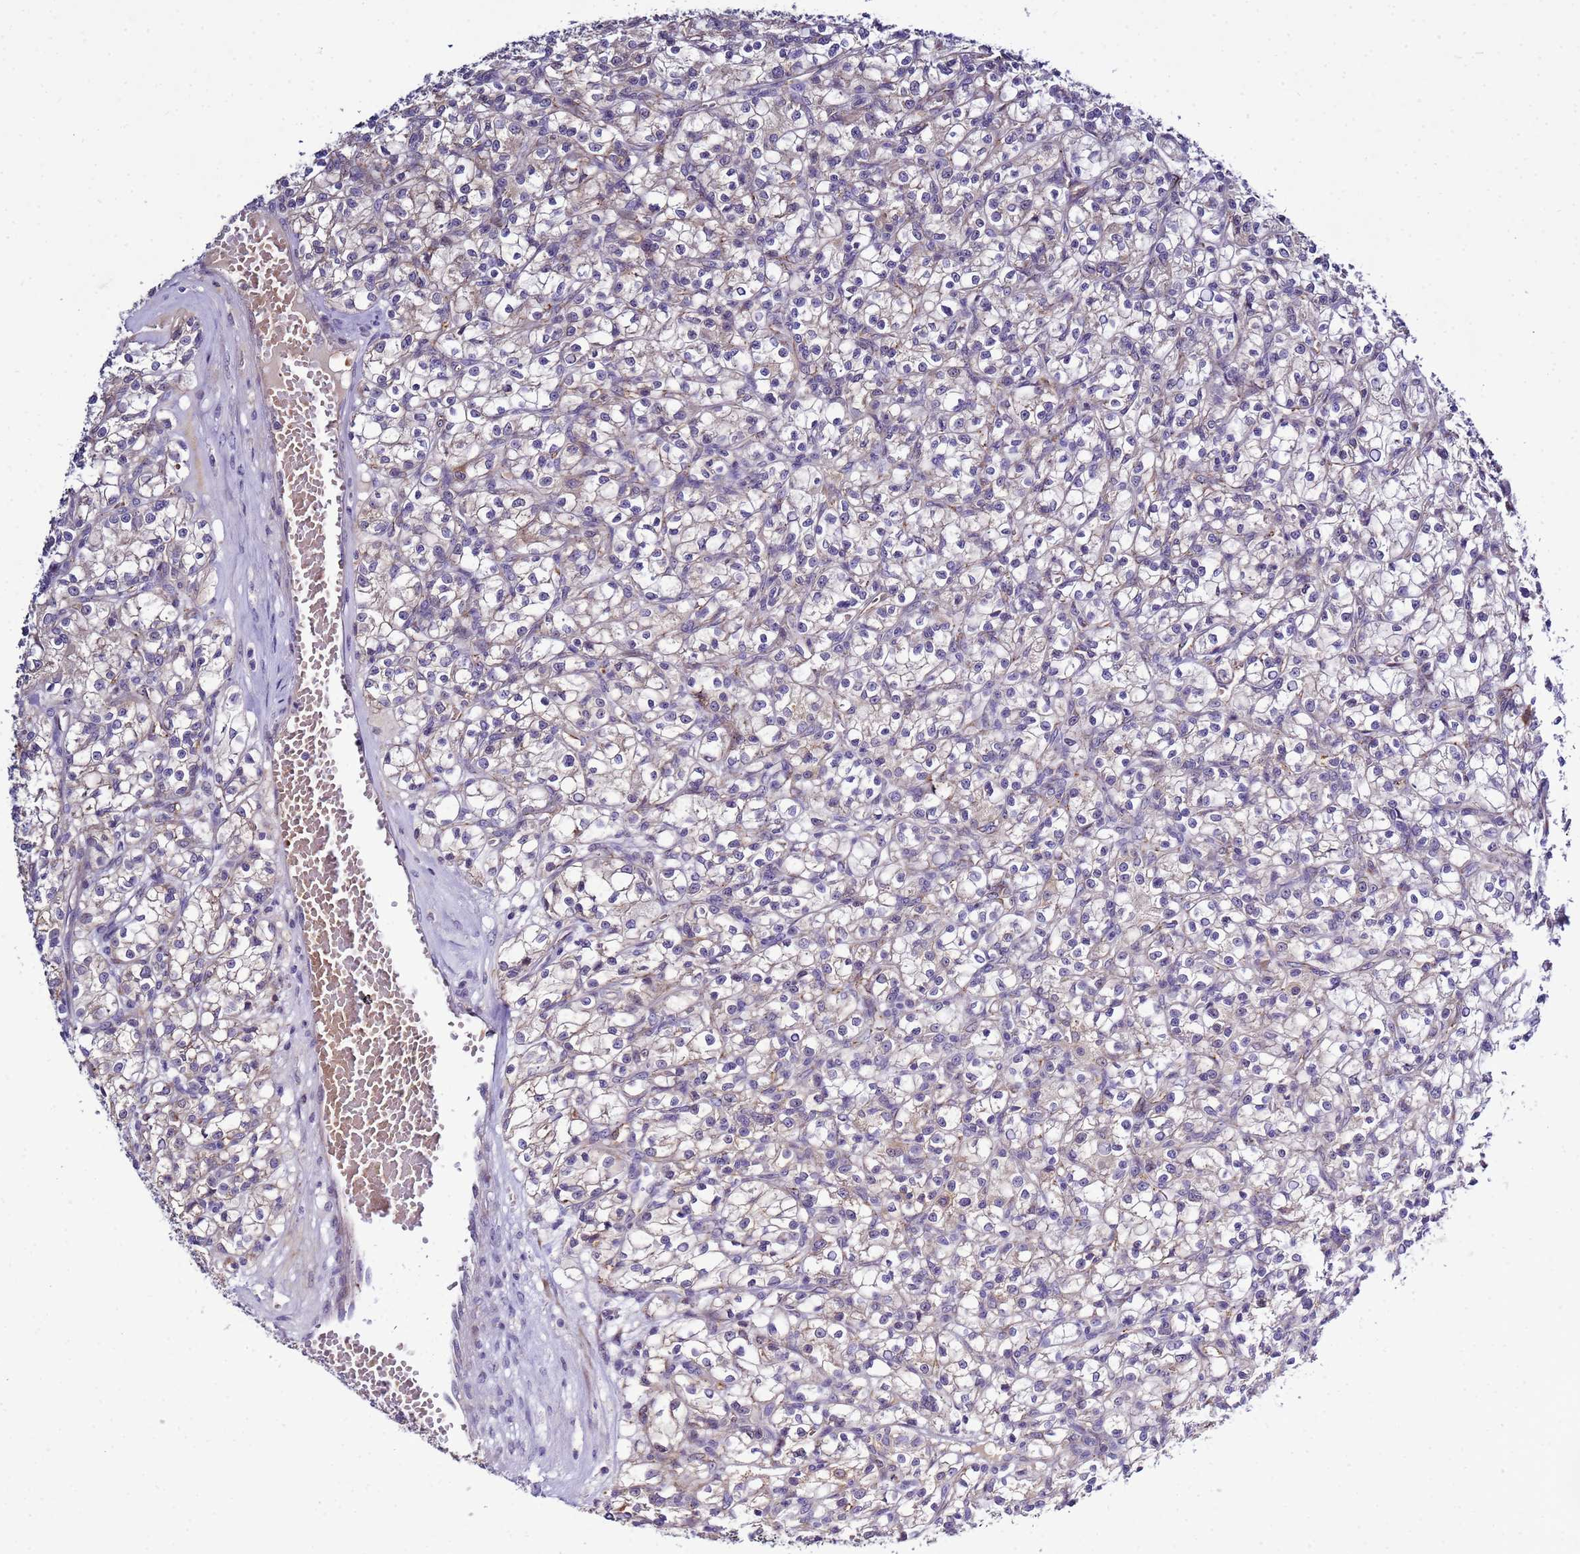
{"staining": {"intensity": "weak", "quantity": "<25%", "location": "cytoplasmic/membranous"}, "tissue": "renal cancer", "cell_type": "Tumor cells", "image_type": "cancer", "snomed": [{"axis": "morphology", "description": "Adenocarcinoma, NOS"}, {"axis": "topography", "description": "Kidney"}], "caption": "The immunohistochemistry photomicrograph has no significant expression in tumor cells of renal cancer (adenocarcinoma) tissue.", "gene": "NOL8", "patient": {"sex": "female", "age": 59}}